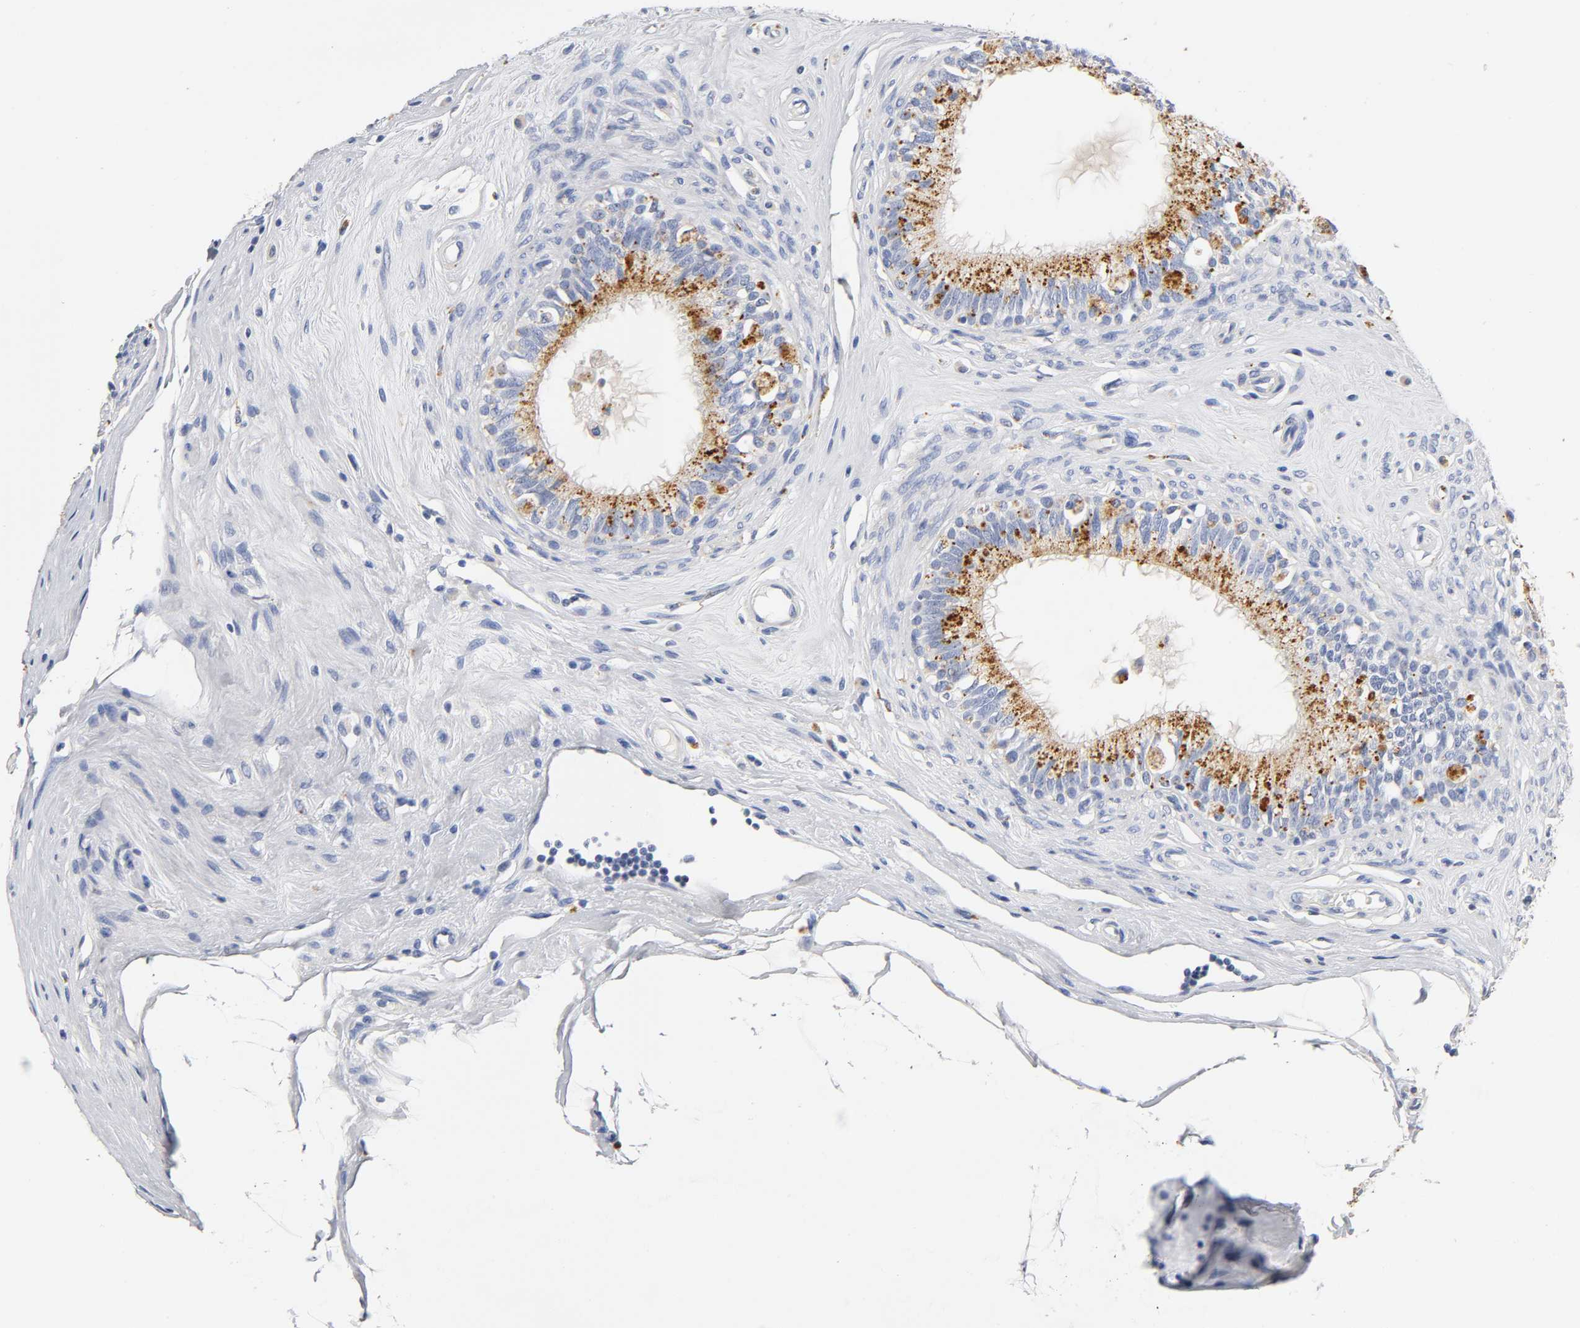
{"staining": {"intensity": "strong", "quantity": "25%-75%", "location": "cytoplasmic/membranous"}, "tissue": "epididymis", "cell_type": "Glandular cells", "image_type": "normal", "snomed": [{"axis": "morphology", "description": "Normal tissue, NOS"}, {"axis": "morphology", "description": "Inflammation, NOS"}, {"axis": "topography", "description": "Epididymis"}], "caption": "Immunohistochemical staining of benign epididymis displays strong cytoplasmic/membranous protein staining in approximately 25%-75% of glandular cells.", "gene": "PLP1", "patient": {"sex": "male", "age": 84}}